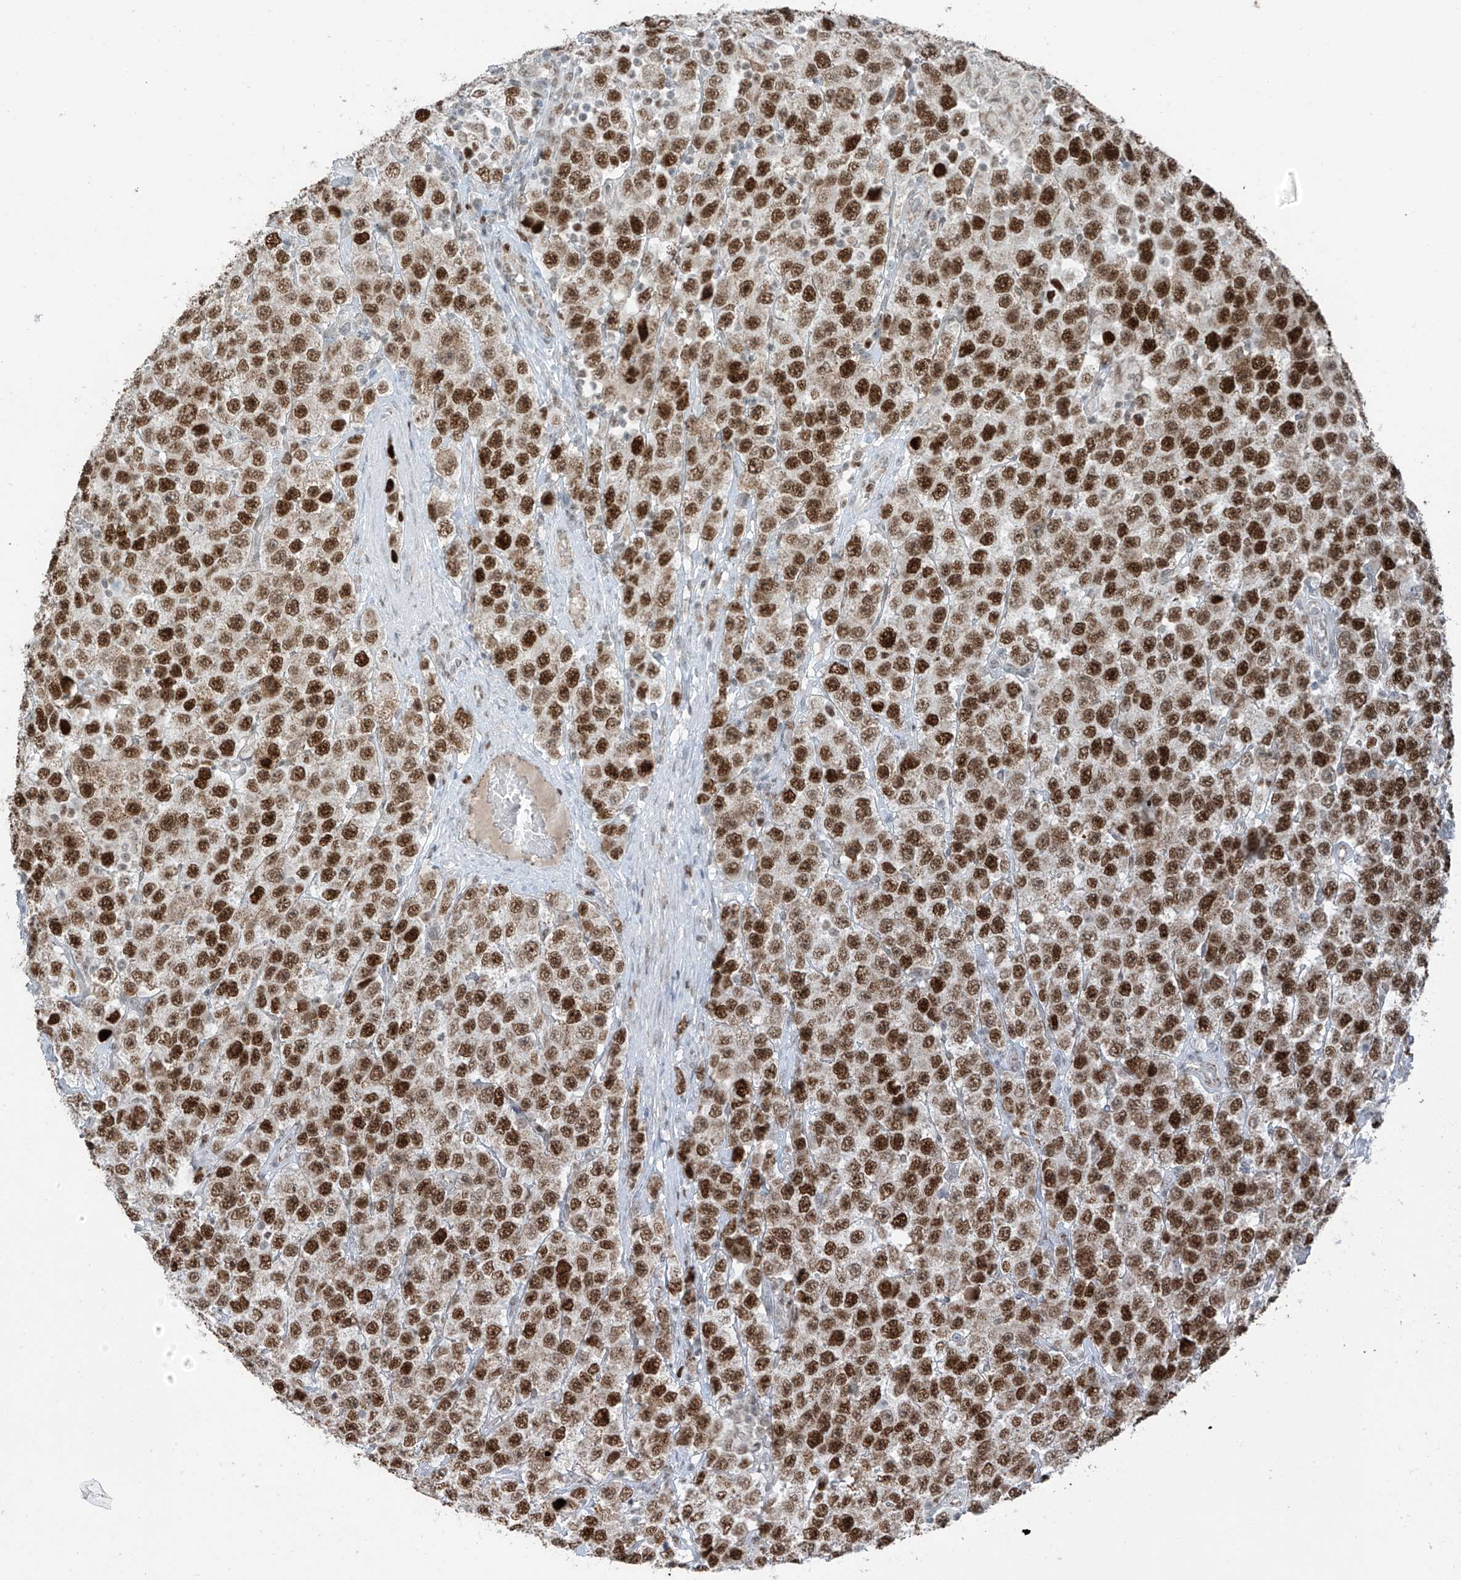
{"staining": {"intensity": "strong", "quantity": ">75%", "location": "nuclear"}, "tissue": "testis cancer", "cell_type": "Tumor cells", "image_type": "cancer", "snomed": [{"axis": "morphology", "description": "Seminoma, NOS"}, {"axis": "topography", "description": "Testis"}], "caption": "High-power microscopy captured an immunohistochemistry (IHC) image of testis seminoma, revealing strong nuclear expression in about >75% of tumor cells.", "gene": "WRNIP1", "patient": {"sex": "male", "age": 28}}